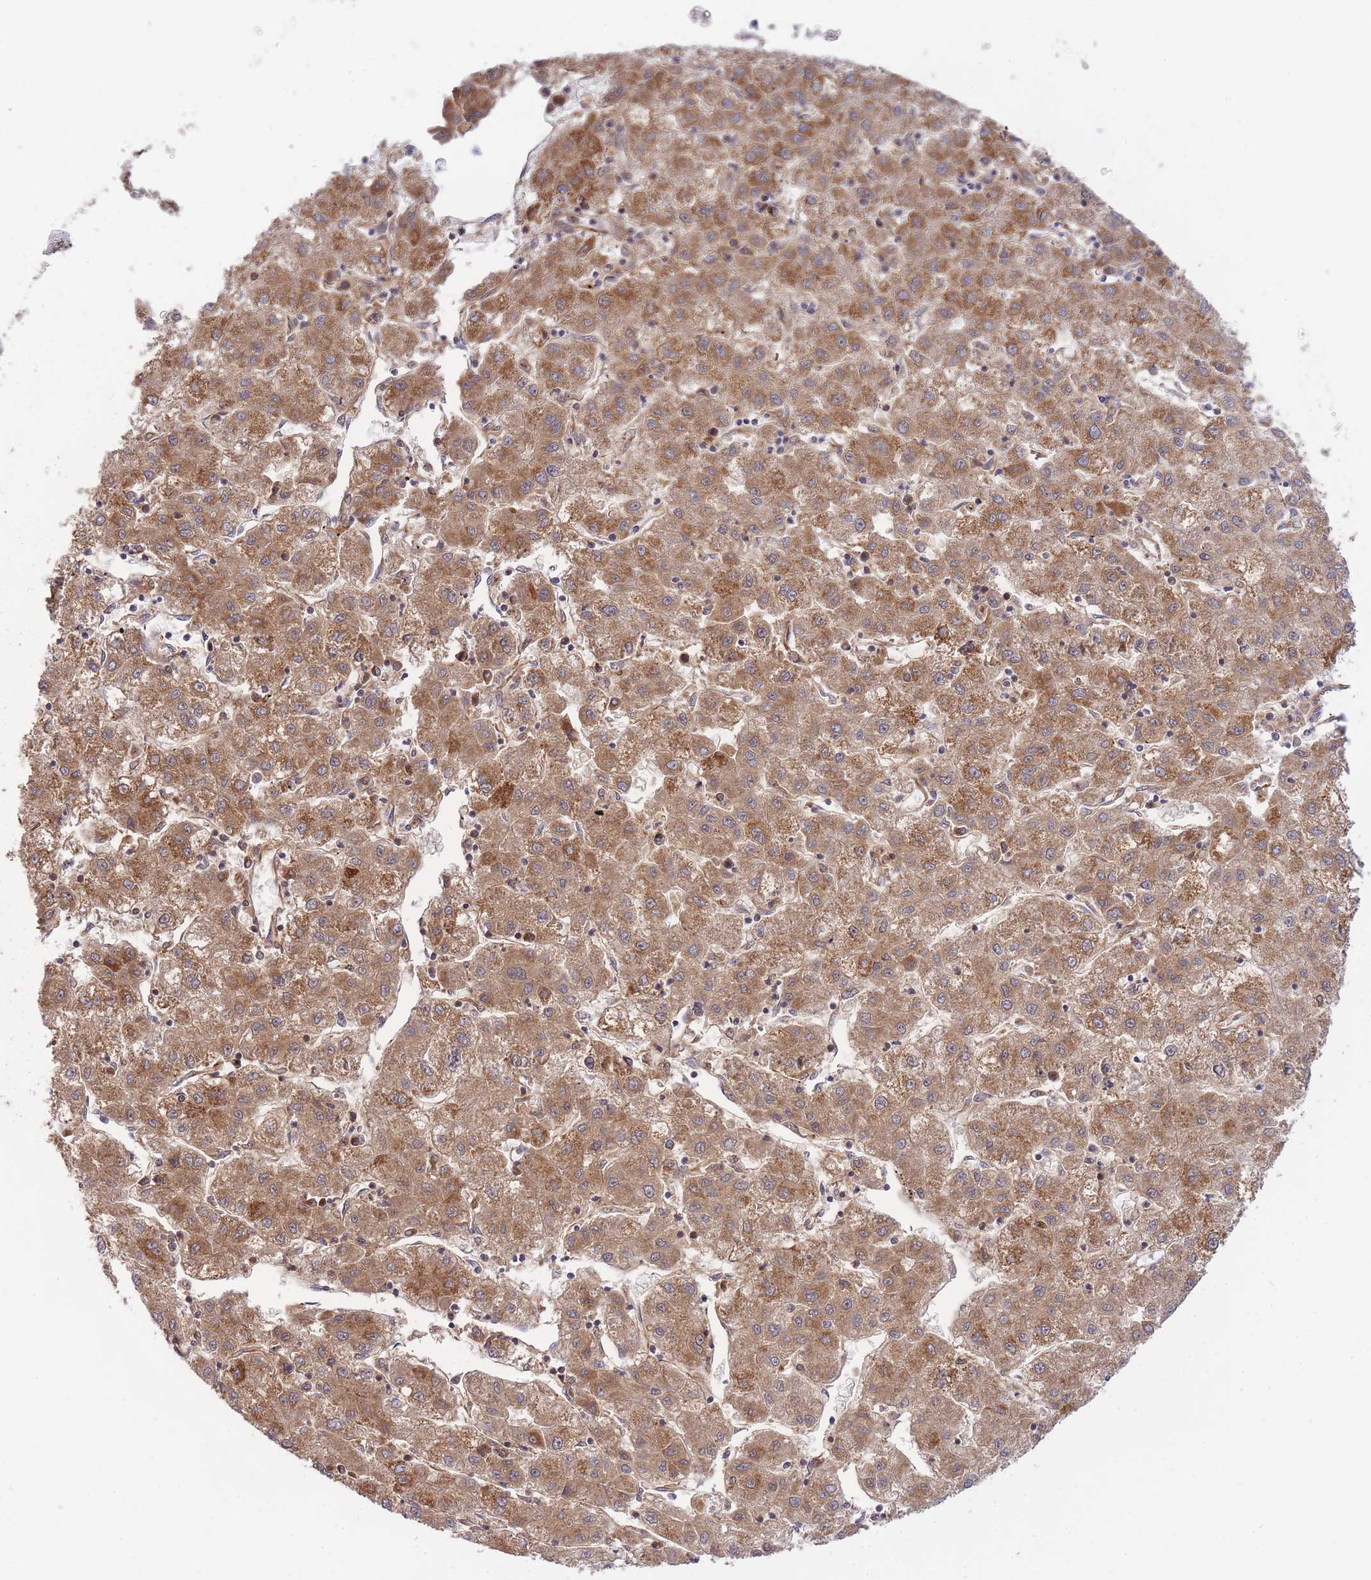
{"staining": {"intensity": "moderate", "quantity": ">75%", "location": "cytoplasmic/membranous"}, "tissue": "liver cancer", "cell_type": "Tumor cells", "image_type": "cancer", "snomed": [{"axis": "morphology", "description": "Carcinoma, Hepatocellular, NOS"}, {"axis": "topography", "description": "Liver"}], "caption": "A histopathology image of liver hepatocellular carcinoma stained for a protein demonstrates moderate cytoplasmic/membranous brown staining in tumor cells.", "gene": "EXOSC8", "patient": {"sex": "male", "age": 72}}